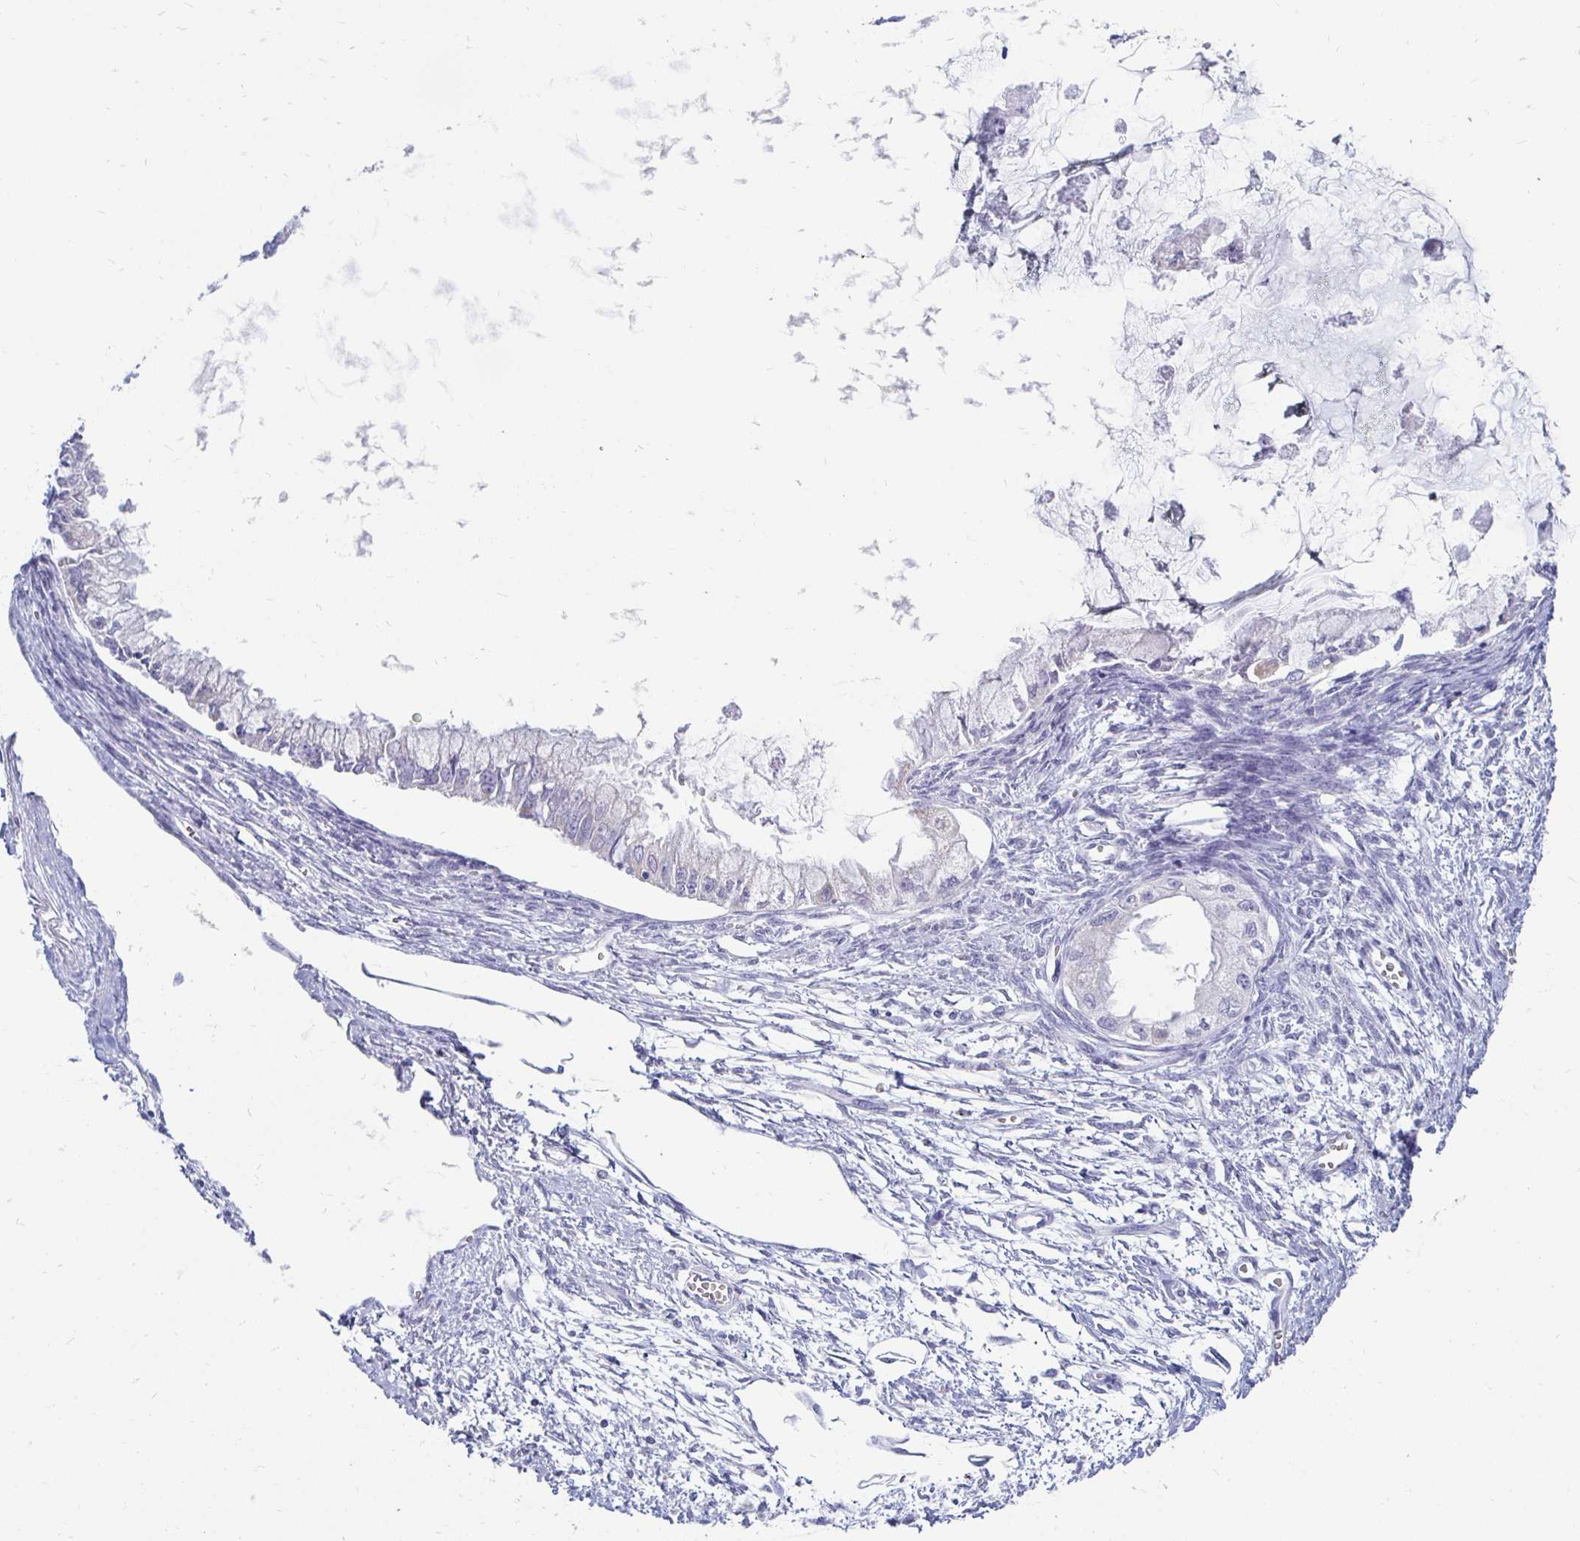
{"staining": {"intensity": "negative", "quantity": "none", "location": "none"}, "tissue": "ovarian cancer", "cell_type": "Tumor cells", "image_type": "cancer", "snomed": [{"axis": "morphology", "description": "Cystadenocarcinoma, mucinous, NOS"}, {"axis": "topography", "description": "Ovary"}], "caption": "Human ovarian cancer stained for a protein using immunohistochemistry (IHC) reveals no staining in tumor cells.", "gene": "PEG10", "patient": {"sex": "female", "age": 34}}